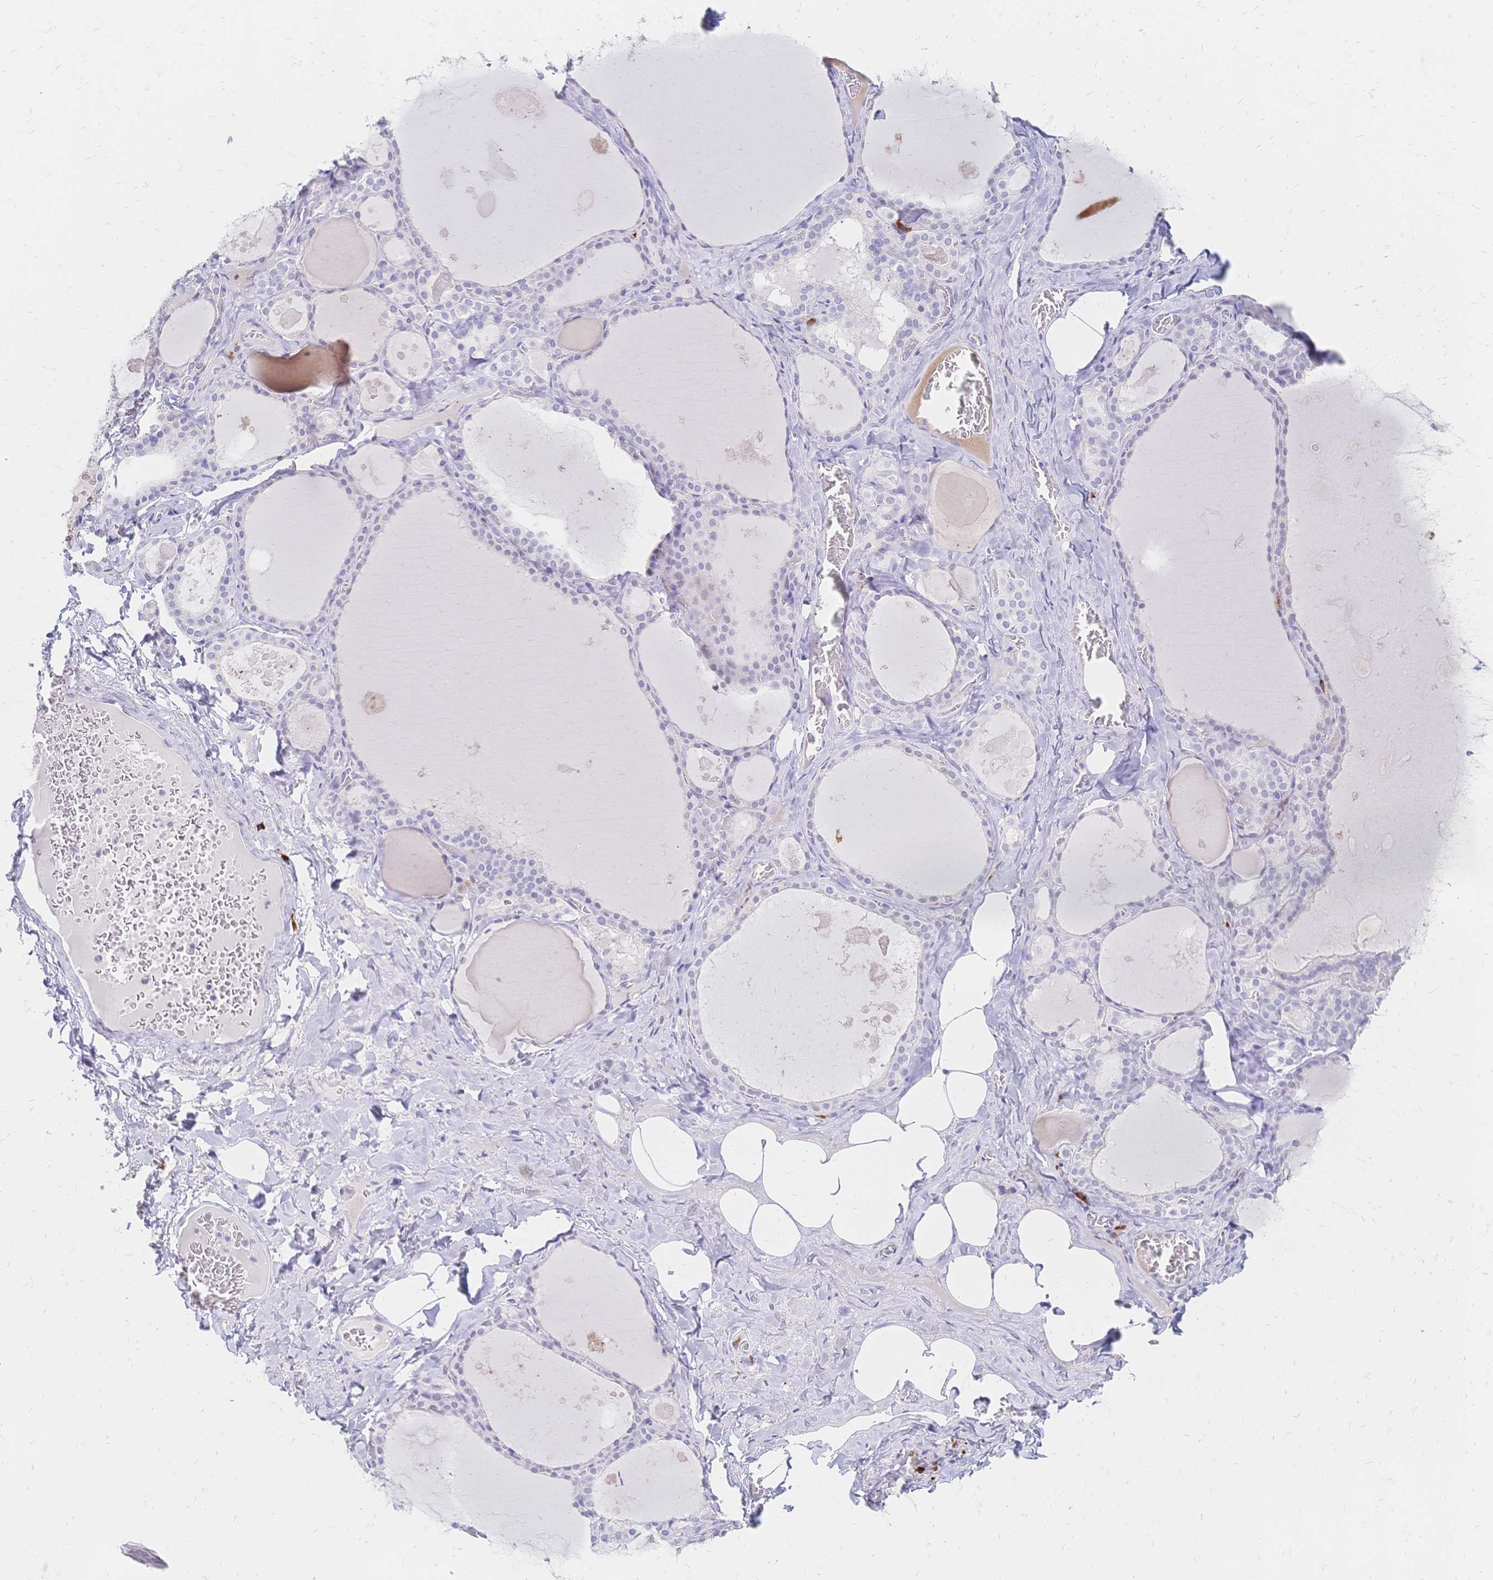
{"staining": {"intensity": "negative", "quantity": "none", "location": "none"}, "tissue": "thyroid gland", "cell_type": "Glandular cells", "image_type": "normal", "snomed": [{"axis": "morphology", "description": "Normal tissue, NOS"}, {"axis": "topography", "description": "Thyroid gland"}], "caption": "This is a histopathology image of immunohistochemistry staining of unremarkable thyroid gland, which shows no staining in glandular cells.", "gene": "PSORS1C2", "patient": {"sex": "male", "age": 56}}